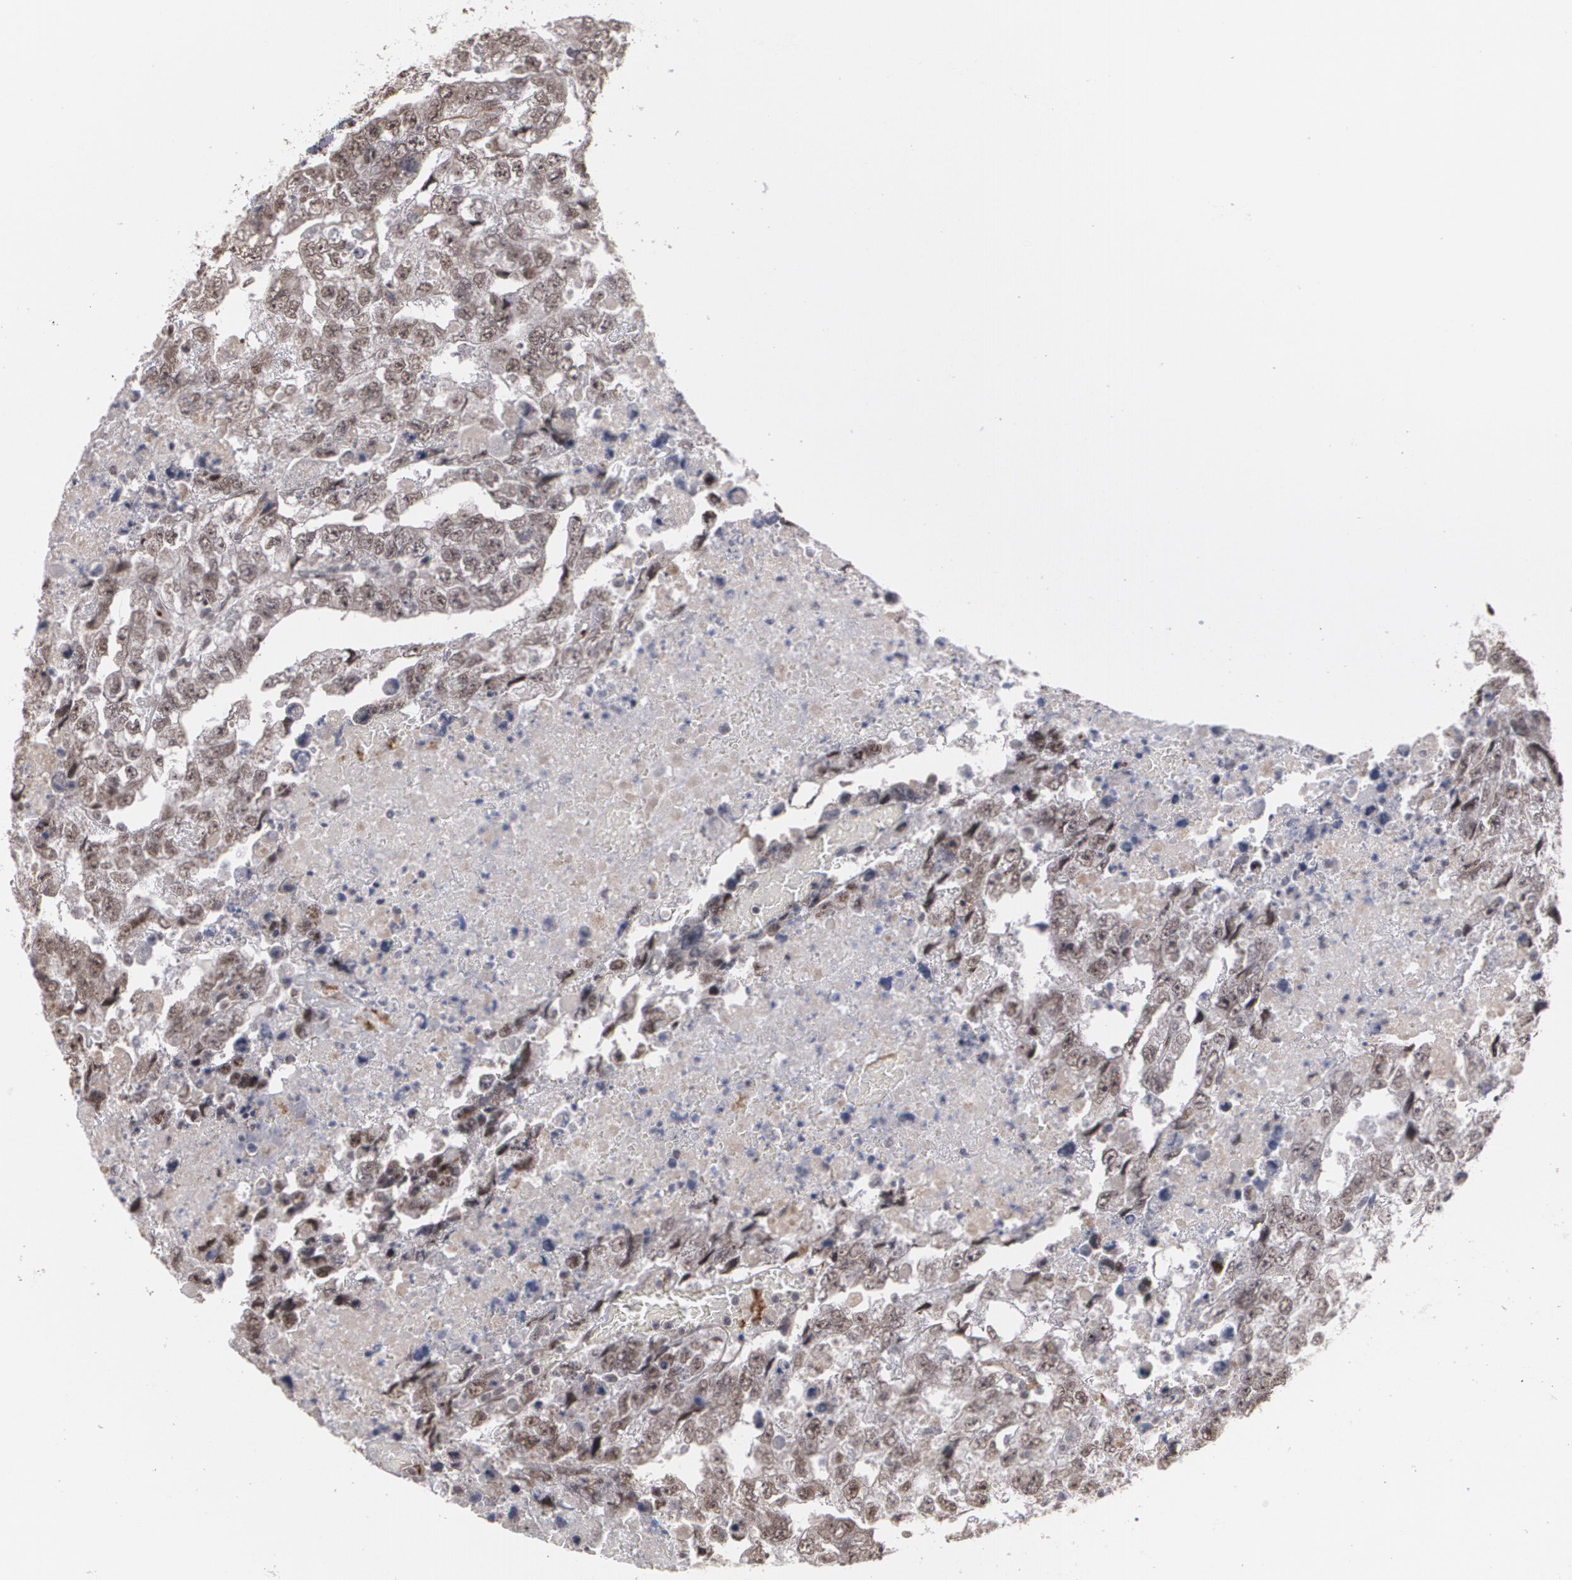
{"staining": {"intensity": "moderate", "quantity": ">75%", "location": "cytoplasmic/membranous,nuclear"}, "tissue": "testis cancer", "cell_type": "Tumor cells", "image_type": "cancer", "snomed": [{"axis": "morphology", "description": "Carcinoma, Embryonal, NOS"}, {"axis": "topography", "description": "Testis"}], "caption": "A histopathology image of testis cancer stained for a protein displays moderate cytoplasmic/membranous and nuclear brown staining in tumor cells. (Brightfield microscopy of DAB IHC at high magnification).", "gene": "ZNF75A", "patient": {"sex": "male", "age": 36}}